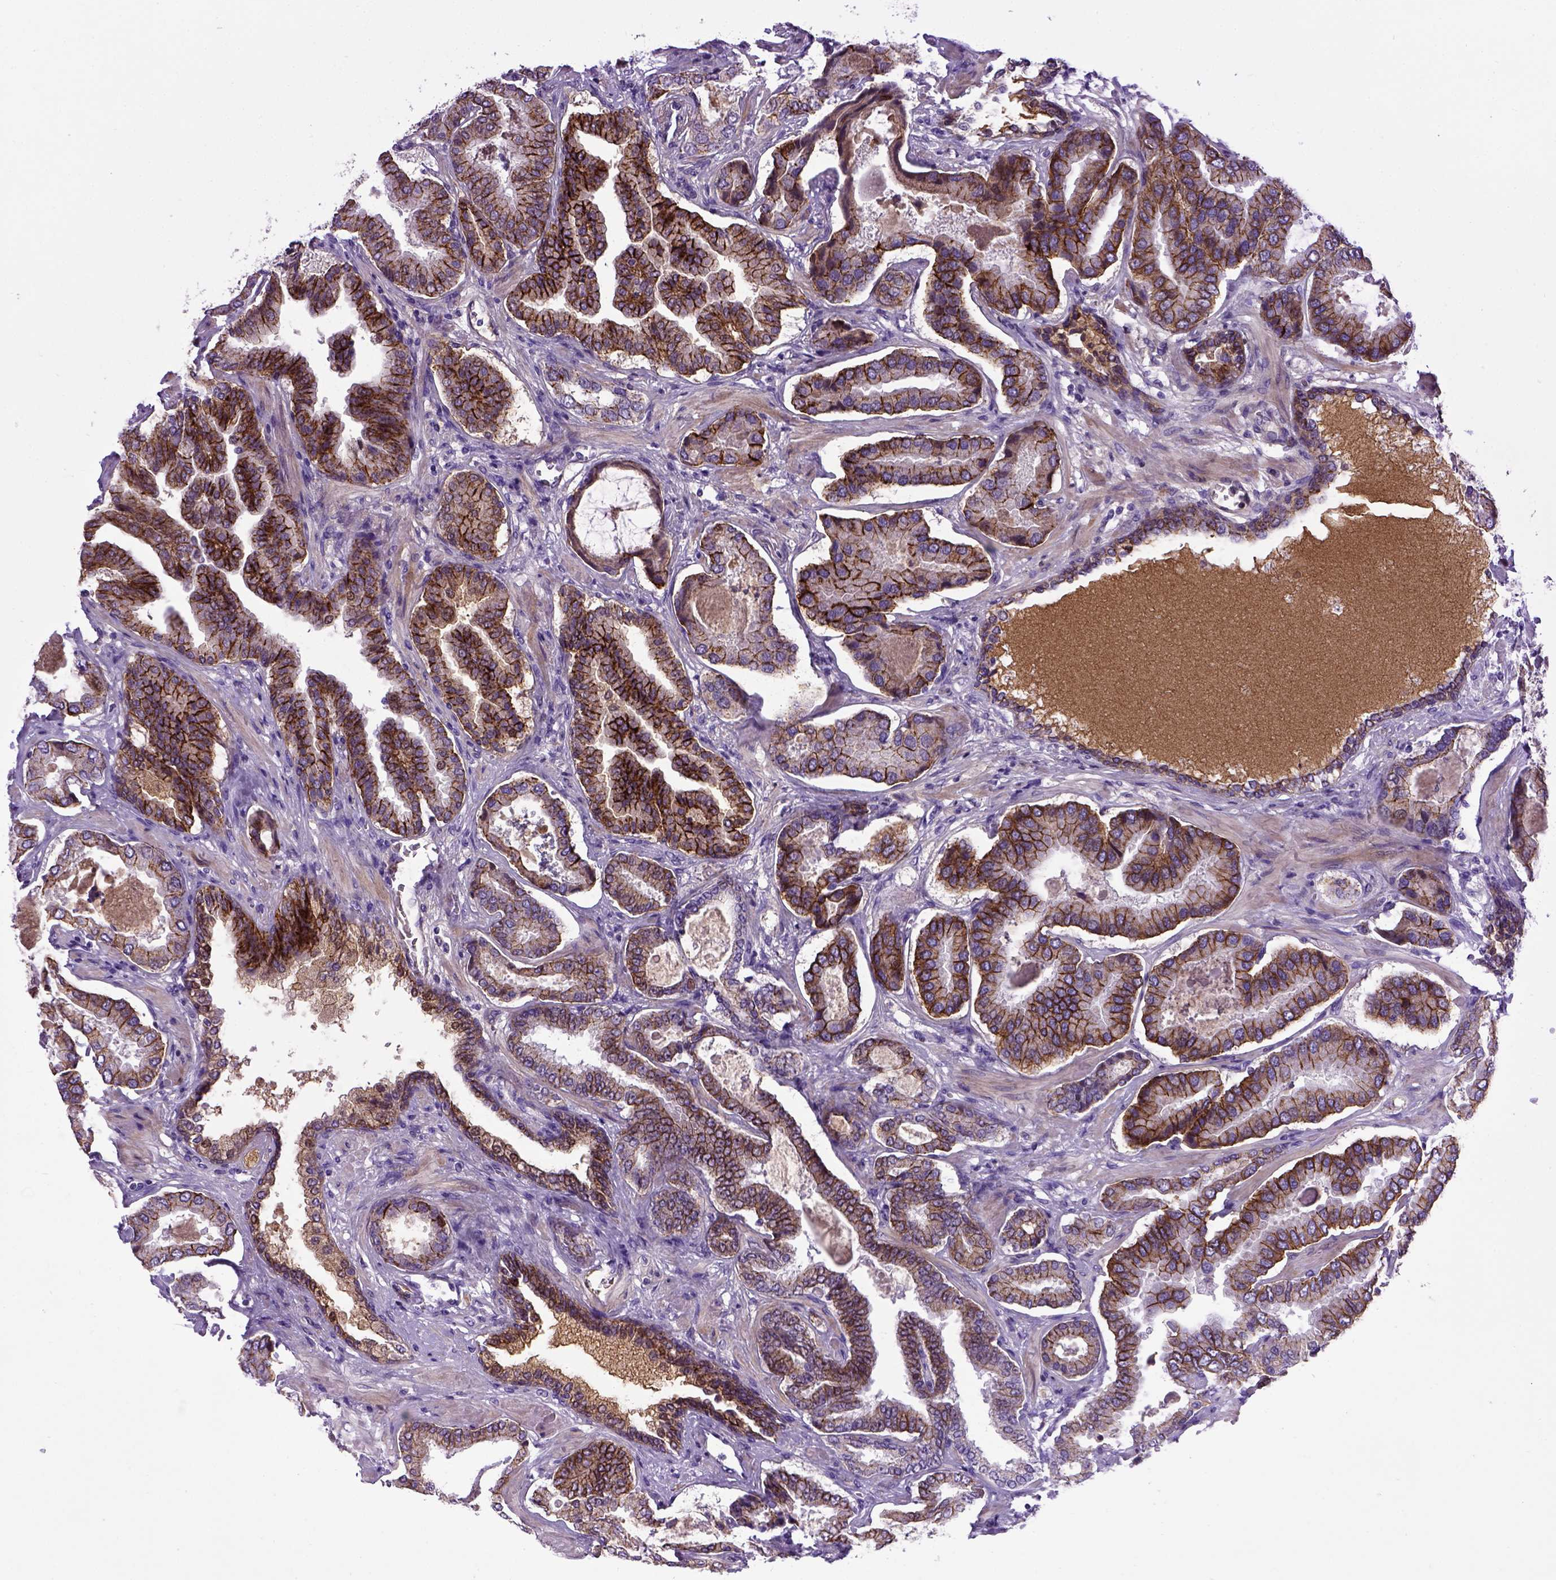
{"staining": {"intensity": "strong", "quantity": ">75%", "location": "cytoplasmic/membranous"}, "tissue": "prostate cancer", "cell_type": "Tumor cells", "image_type": "cancer", "snomed": [{"axis": "morphology", "description": "Adenocarcinoma, NOS"}, {"axis": "topography", "description": "Prostate"}], "caption": "Adenocarcinoma (prostate) stained with immunohistochemistry shows strong cytoplasmic/membranous positivity in about >75% of tumor cells.", "gene": "CDH1", "patient": {"sex": "male", "age": 64}}